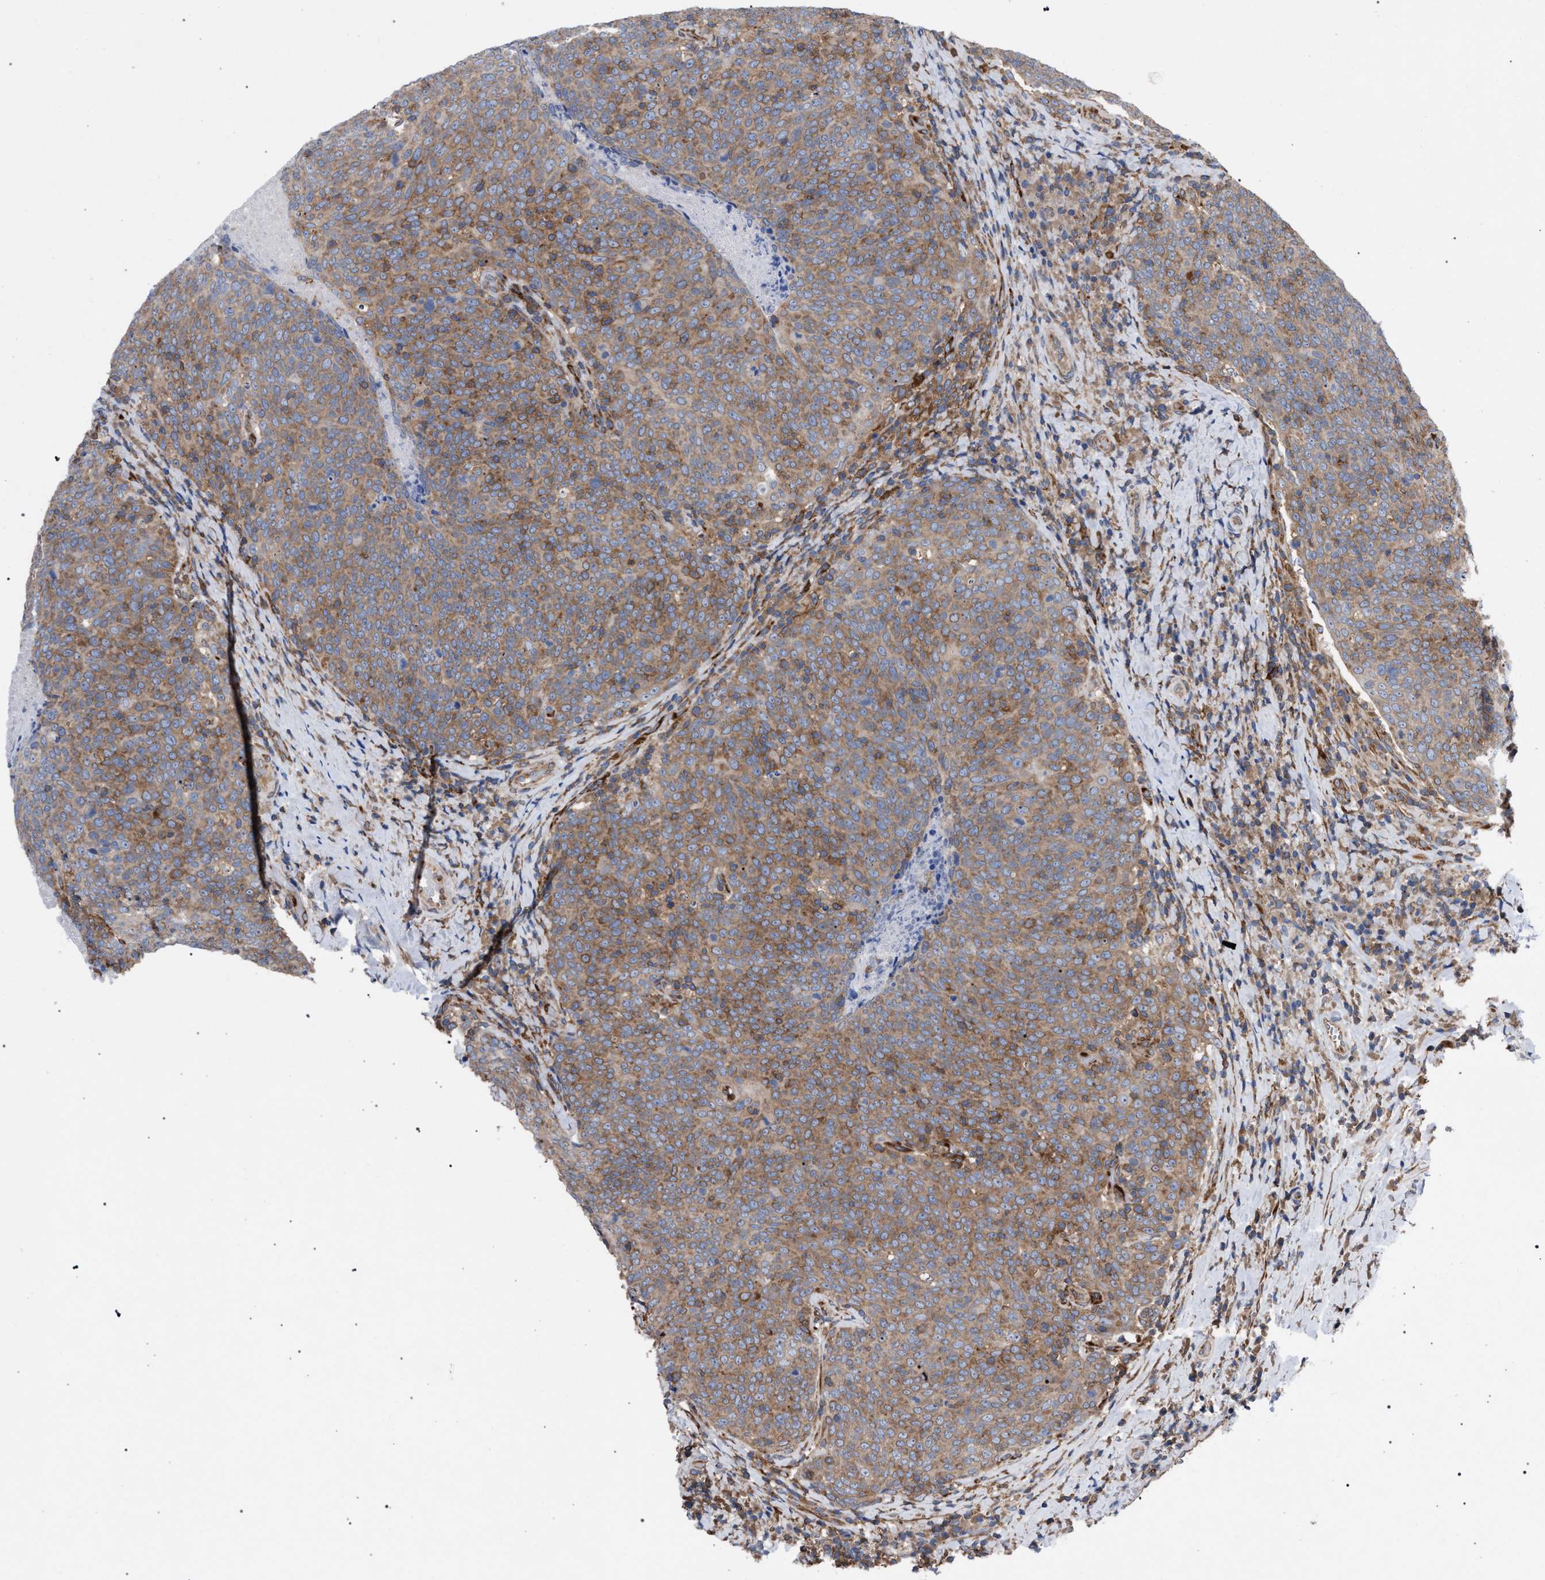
{"staining": {"intensity": "weak", "quantity": ">75%", "location": "cytoplasmic/membranous"}, "tissue": "head and neck cancer", "cell_type": "Tumor cells", "image_type": "cancer", "snomed": [{"axis": "morphology", "description": "Squamous cell carcinoma, NOS"}, {"axis": "morphology", "description": "Squamous cell carcinoma, metastatic, NOS"}, {"axis": "topography", "description": "Lymph node"}, {"axis": "topography", "description": "Head-Neck"}], "caption": "Immunohistochemistry (IHC) (DAB) staining of head and neck squamous cell carcinoma demonstrates weak cytoplasmic/membranous protein expression in approximately >75% of tumor cells.", "gene": "CDR2L", "patient": {"sex": "male", "age": 62}}